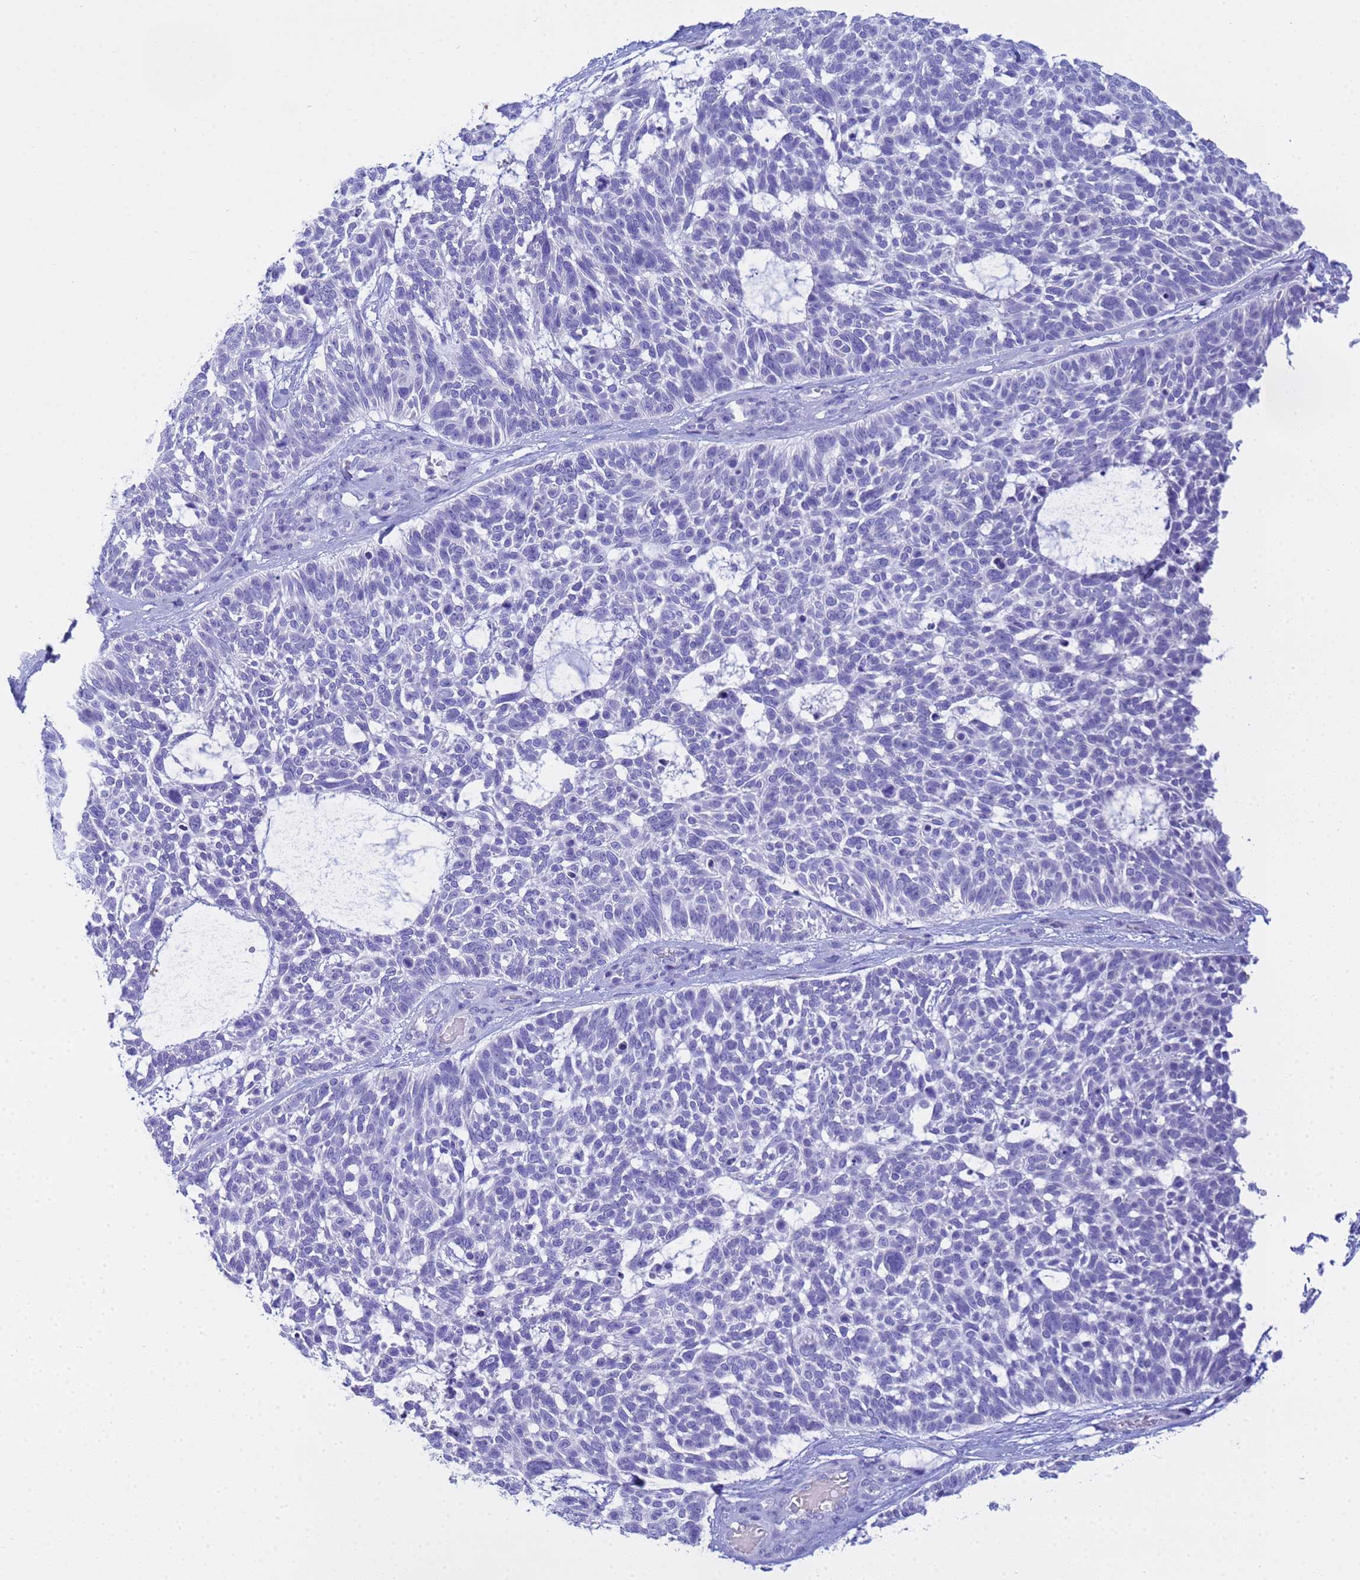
{"staining": {"intensity": "negative", "quantity": "none", "location": "none"}, "tissue": "skin cancer", "cell_type": "Tumor cells", "image_type": "cancer", "snomed": [{"axis": "morphology", "description": "Basal cell carcinoma"}, {"axis": "topography", "description": "Skin"}], "caption": "Tumor cells are negative for brown protein staining in skin cancer (basal cell carcinoma).", "gene": "AQP12A", "patient": {"sex": "male", "age": 88}}